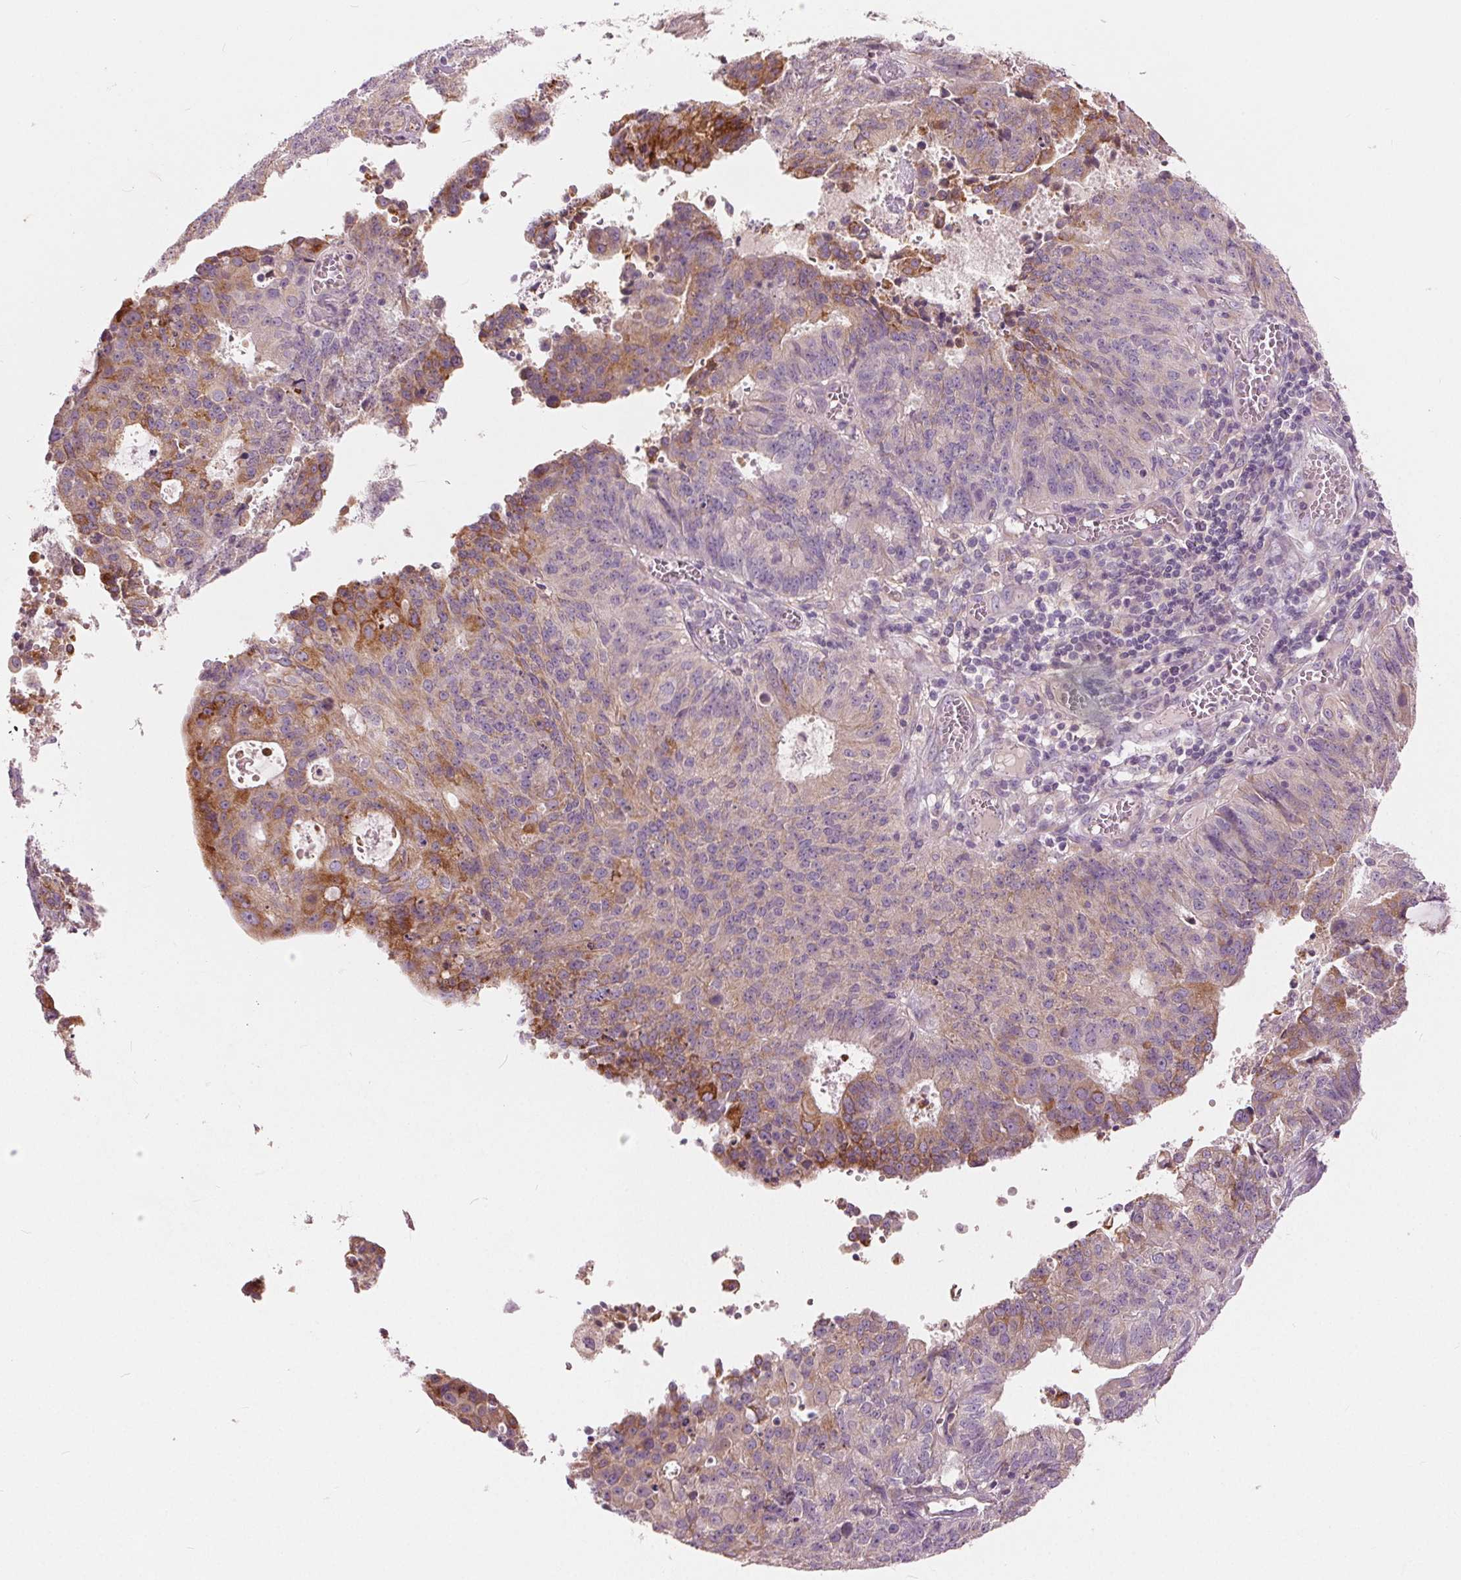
{"staining": {"intensity": "moderate", "quantity": "25%-75%", "location": "cytoplasmic/membranous"}, "tissue": "endometrial cancer", "cell_type": "Tumor cells", "image_type": "cancer", "snomed": [{"axis": "morphology", "description": "Adenocarcinoma, NOS"}, {"axis": "topography", "description": "Endometrium"}], "caption": "Immunohistochemical staining of endometrial cancer displays medium levels of moderate cytoplasmic/membranous positivity in approximately 25%-75% of tumor cells. (brown staining indicates protein expression, while blue staining denotes nuclei).", "gene": "LHFPL7", "patient": {"sex": "female", "age": 82}}